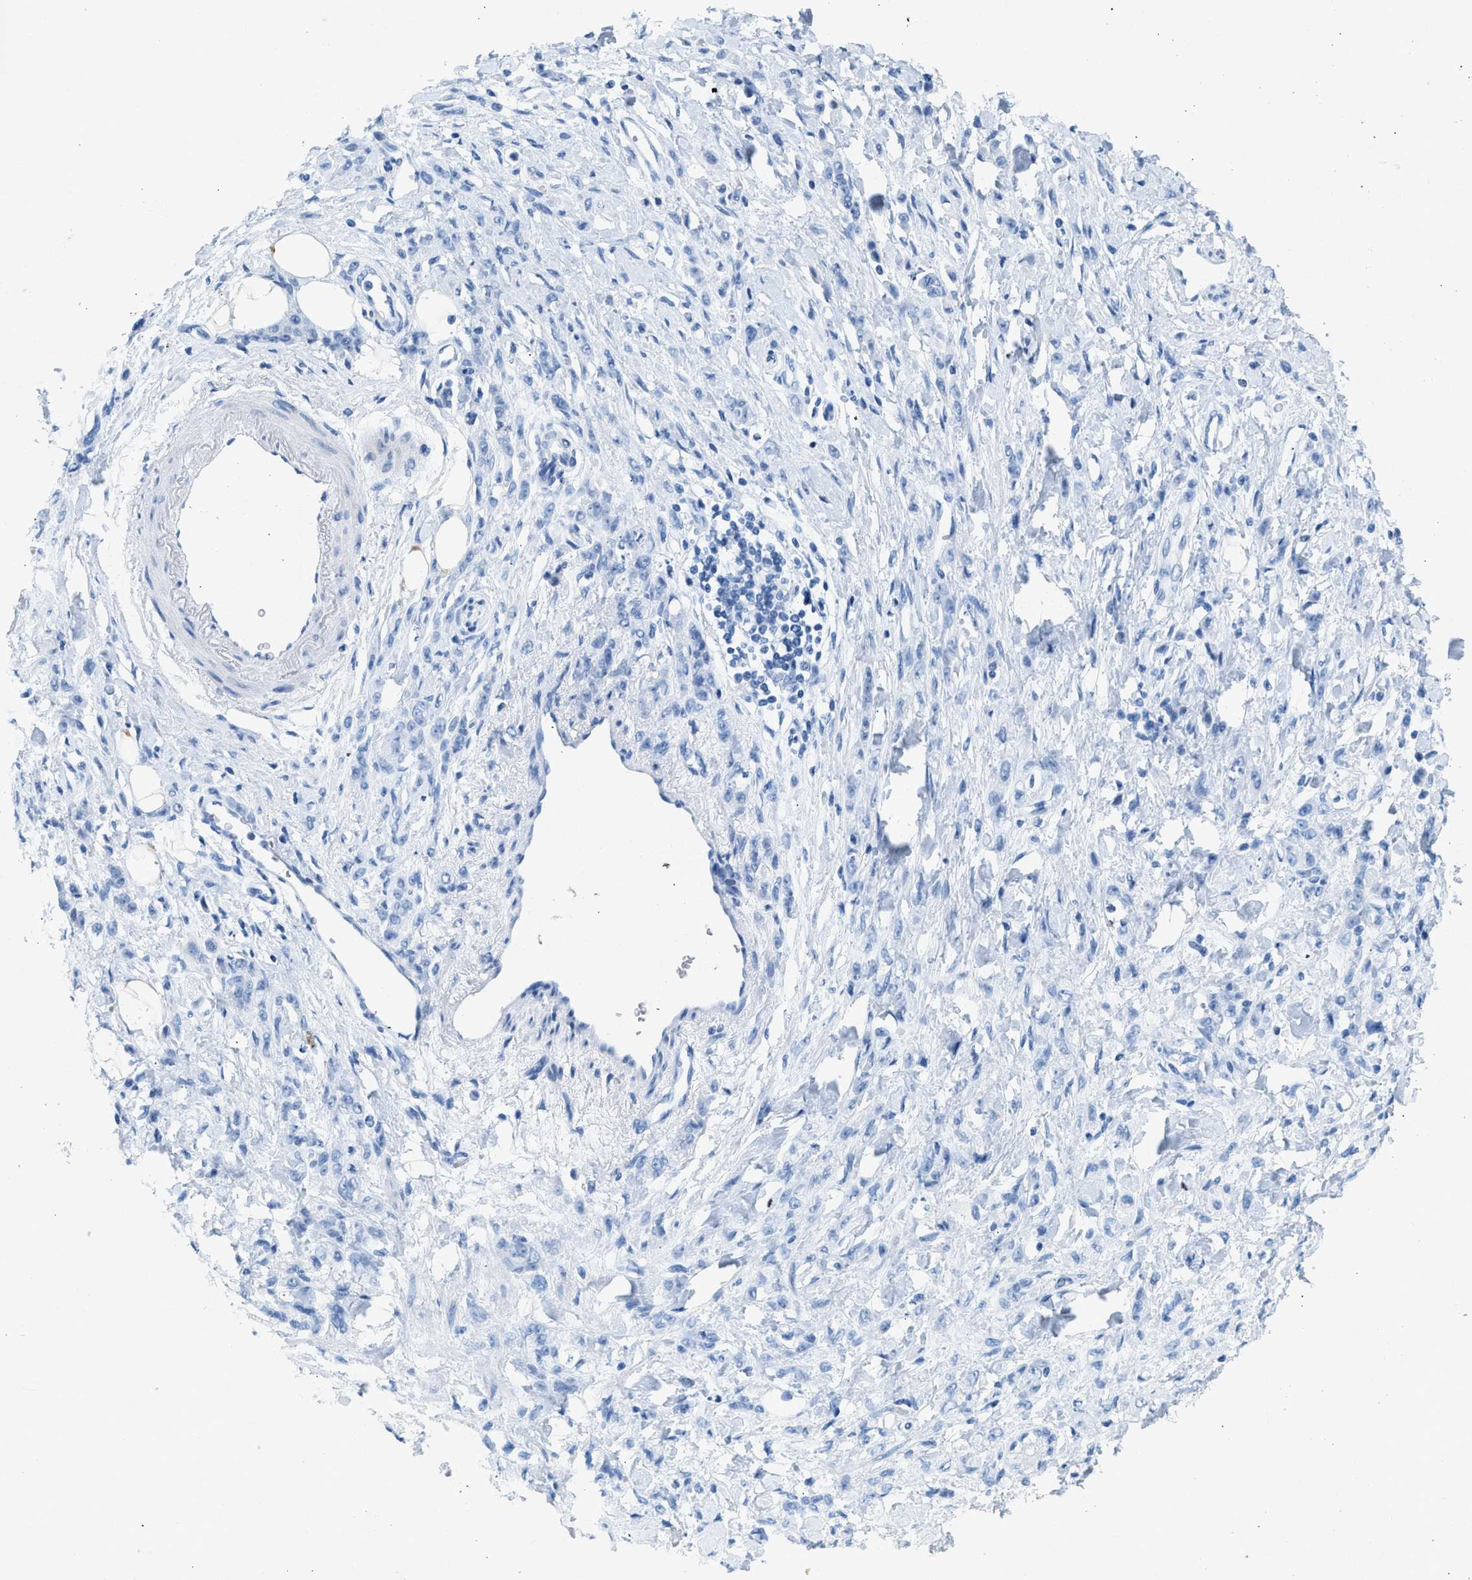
{"staining": {"intensity": "negative", "quantity": "none", "location": "none"}, "tissue": "stomach cancer", "cell_type": "Tumor cells", "image_type": "cancer", "snomed": [{"axis": "morphology", "description": "Normal tissue, NOS"}, {"axis": "morphology", "description": "Adenocarcinoma, NOS"}, {"axis": "topography", "description": "Stomach"}], "caption": "The image displays no significant expression in tumor cells of stomach adenocarcinoma.", "gene": "HHATL", "patient": {"sex": "male", "age": 82}}